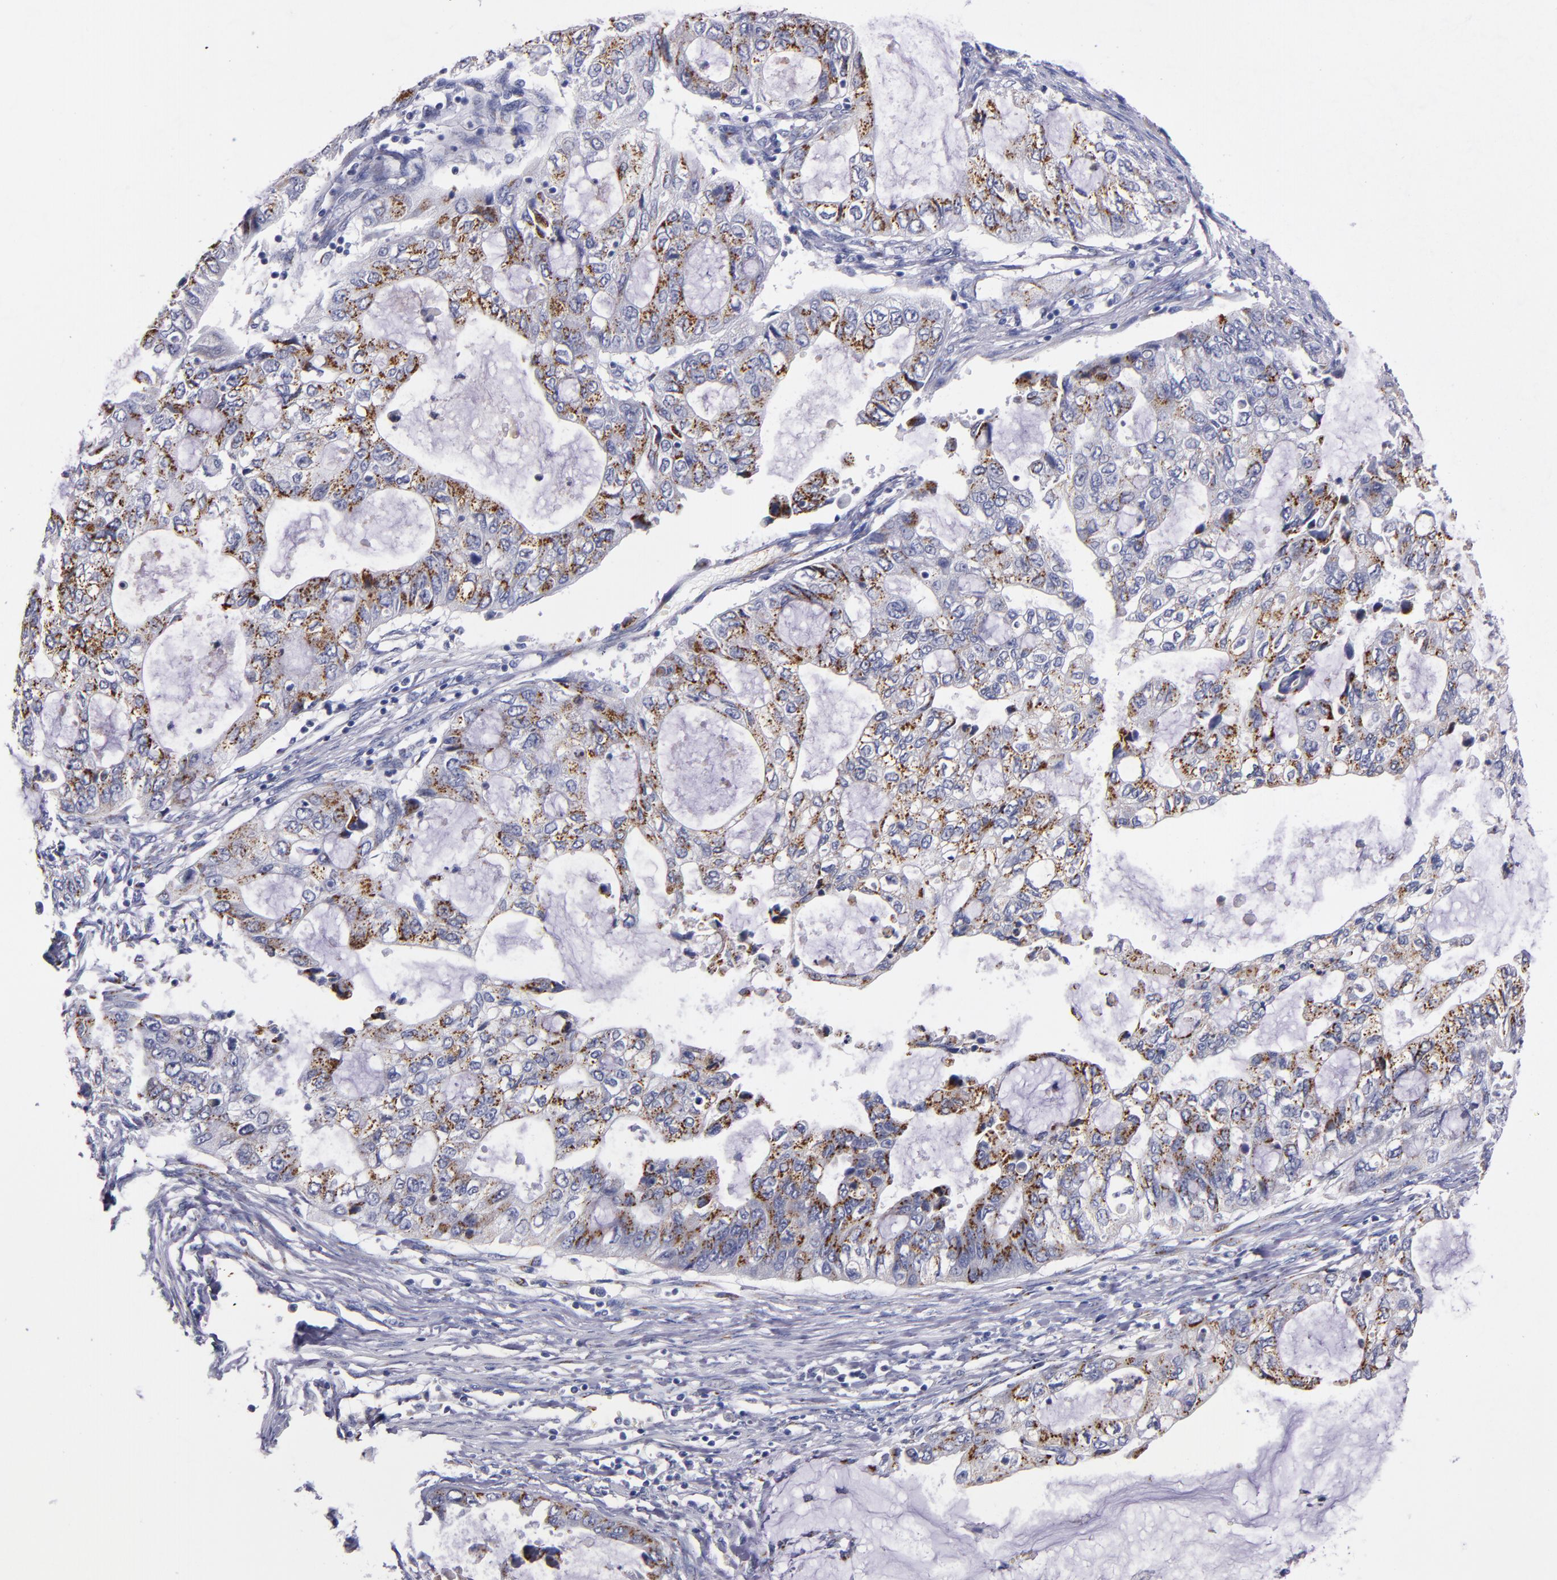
{"staining": {"intensity": "strong", "quantity": ">75%", "location": "cytoplasmic/membranous"}, "tissue": "stomach cancer", "cell_type": "Tumor cells", "image_type": "cancer", "snomed": [{"axis": "morphology", "description": "Adenocarcinoma, NOS"}, {"axis": "topography", "description": "Stomach, upper"}], "caption": "Tumor cells display strong cytoplasmic/membranous staining in approximately >75% of cells in stomach adenocarcinoma. Nuclei are stained in blue.", "gene": "RAB41", "patient": {"sex": "female", "age": 52}}